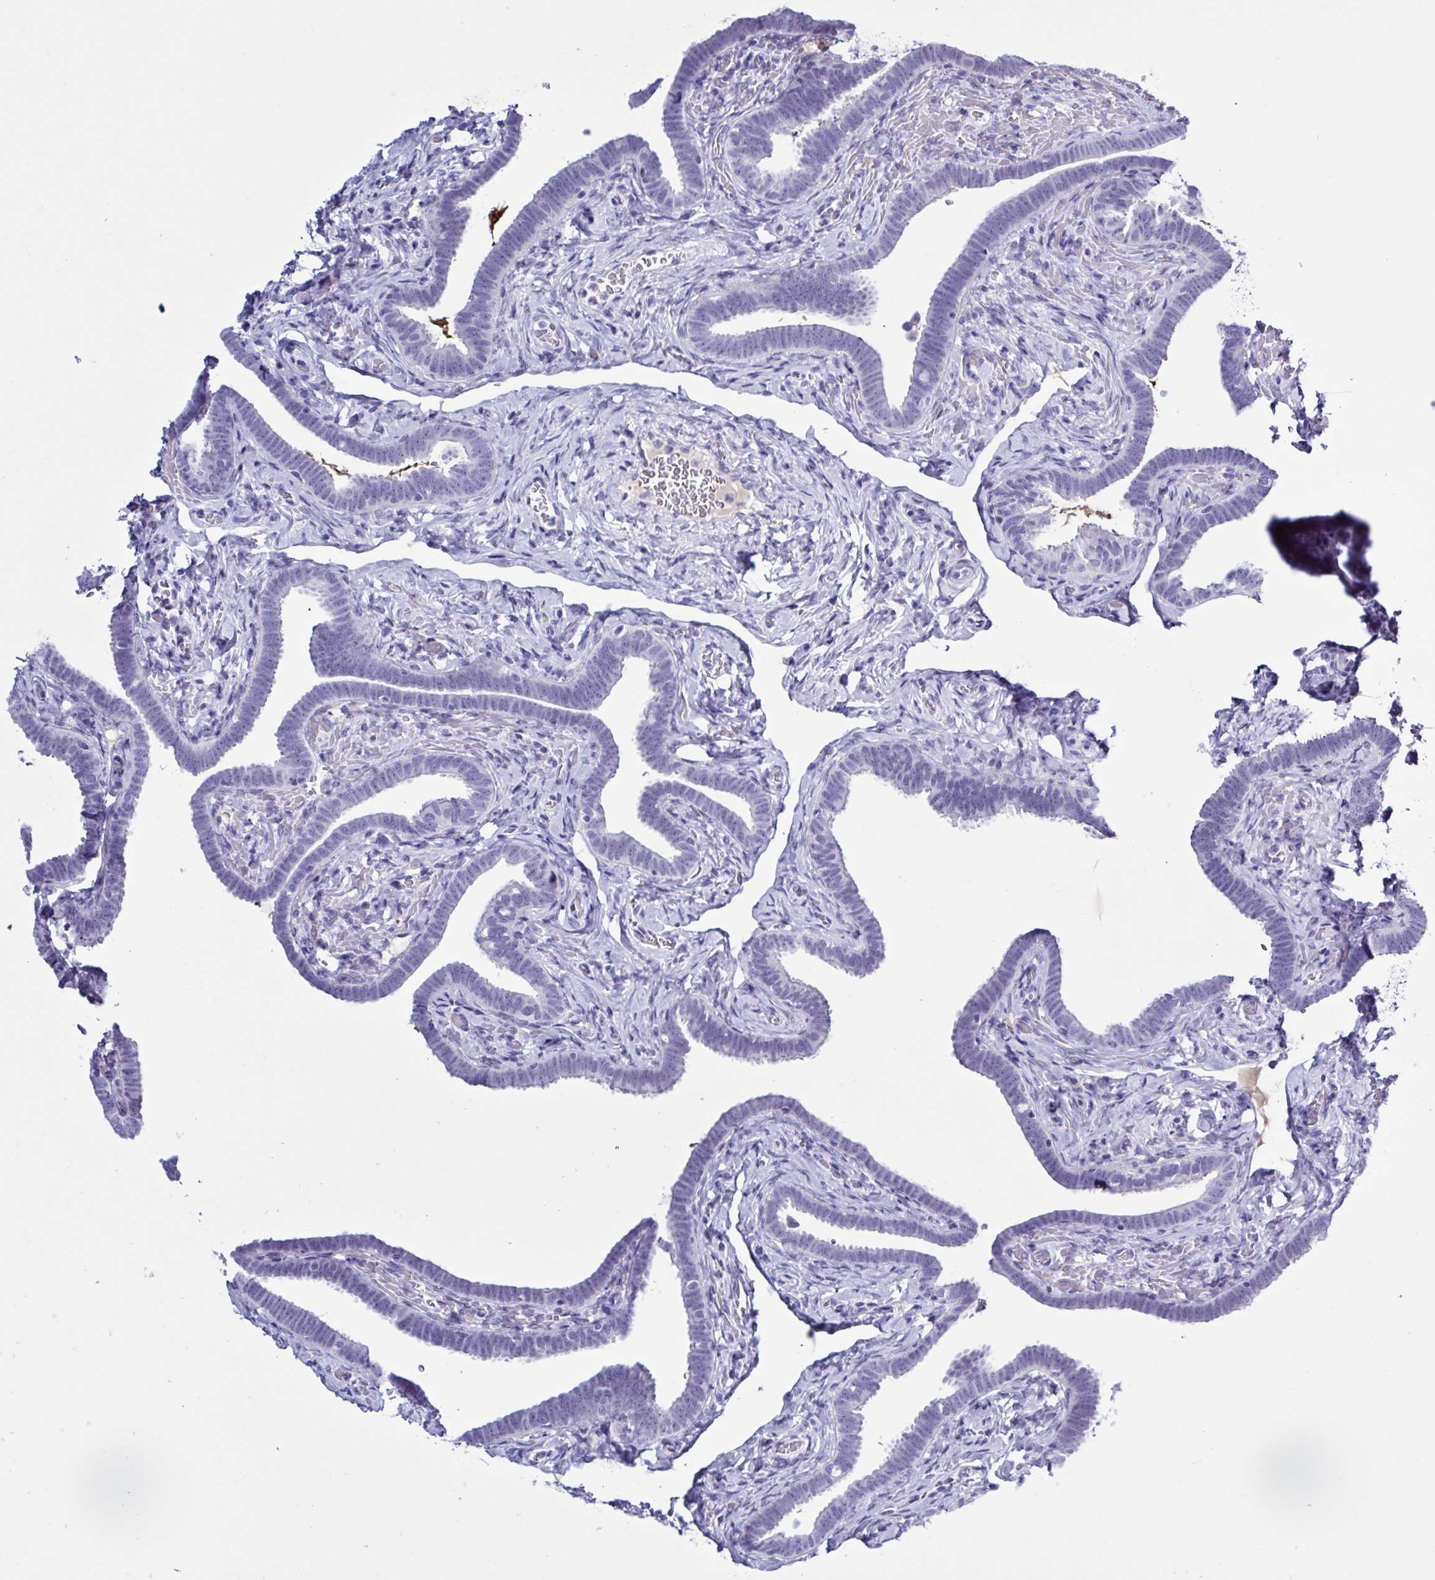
{"staining": {"intensity": "negative", "quantity": "none", "location": "none"}, "tissue": "fallopian tube", "cell_type": "Glandular cells", "image_type": "normal", "snomed": [{"axis": "morphology", "description": "Normal tissue, NOS"}, {"axis": "topography", "description": "Fallopian tube"}], "caption": "Immunohistochemistry (IHC) micrograph of normal fallopian tube: human fallopian tube stained with DAB (3,3'-diaminobenzidine) exhibits no significant protein positivity in glandular cells.", "gene": "USP35", "patient": {"sex": "female", "age": 69}}